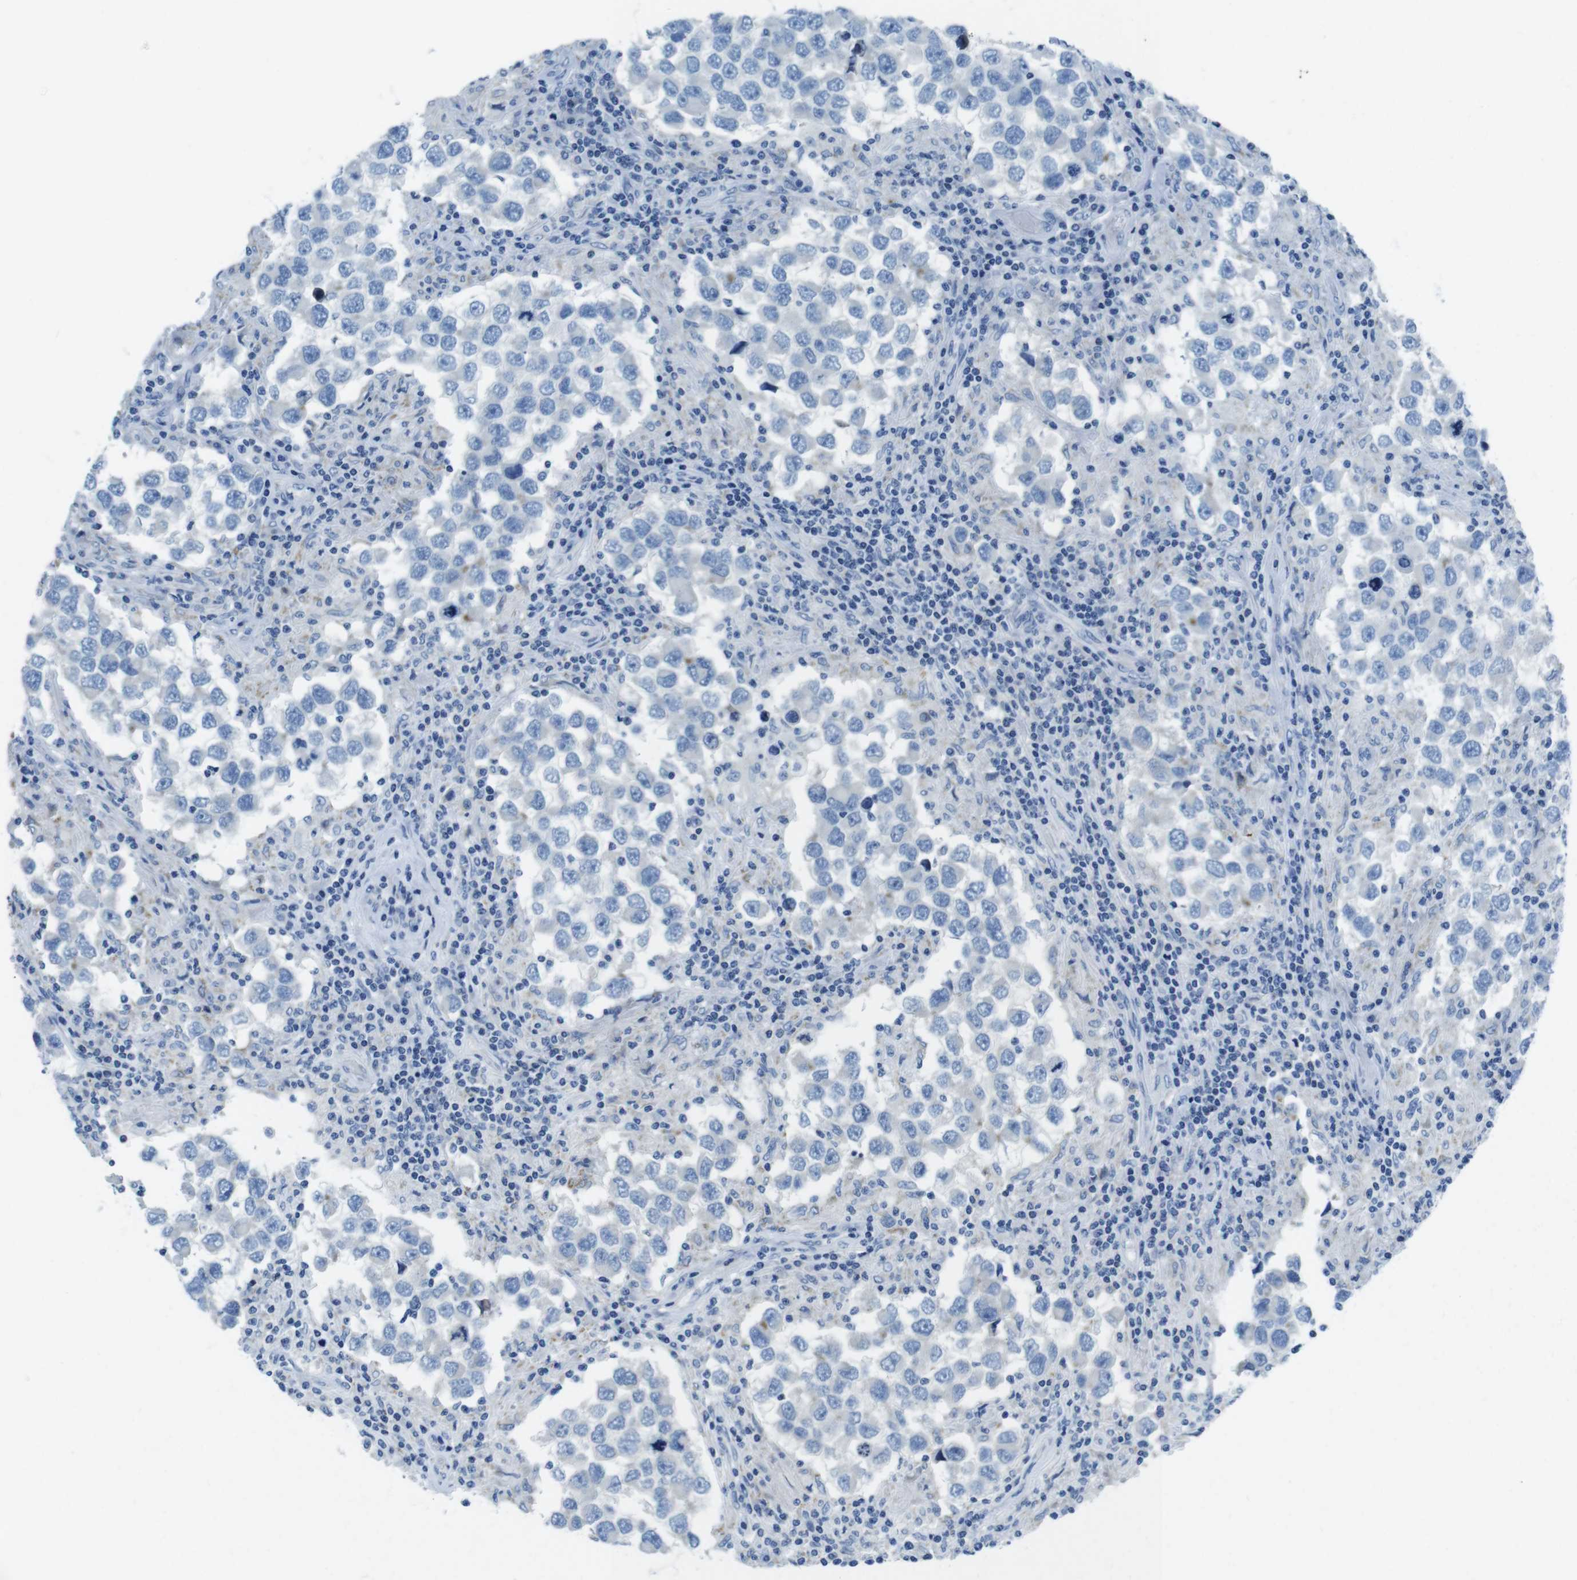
{"staining": {"intensity": "negative", "quantity": "none", "location": "none"}, "tissue": "testis cancer", "cell_type": "Tumor cells", "image_type": "cancer", "snomed": [{"axis": "morphology", "description": "Carcinoma, Embryonal, NOS"}, {"axis": "topography", "description": "Testis"}], "caption": "This is an immunohistochemistry (IHC) photomicrograph of testis cancer (embryonal carcinoma). There is no positivity in tumor cells.", "gene": "ASIC5", "patient": {"sex": "male", "age": 21}}